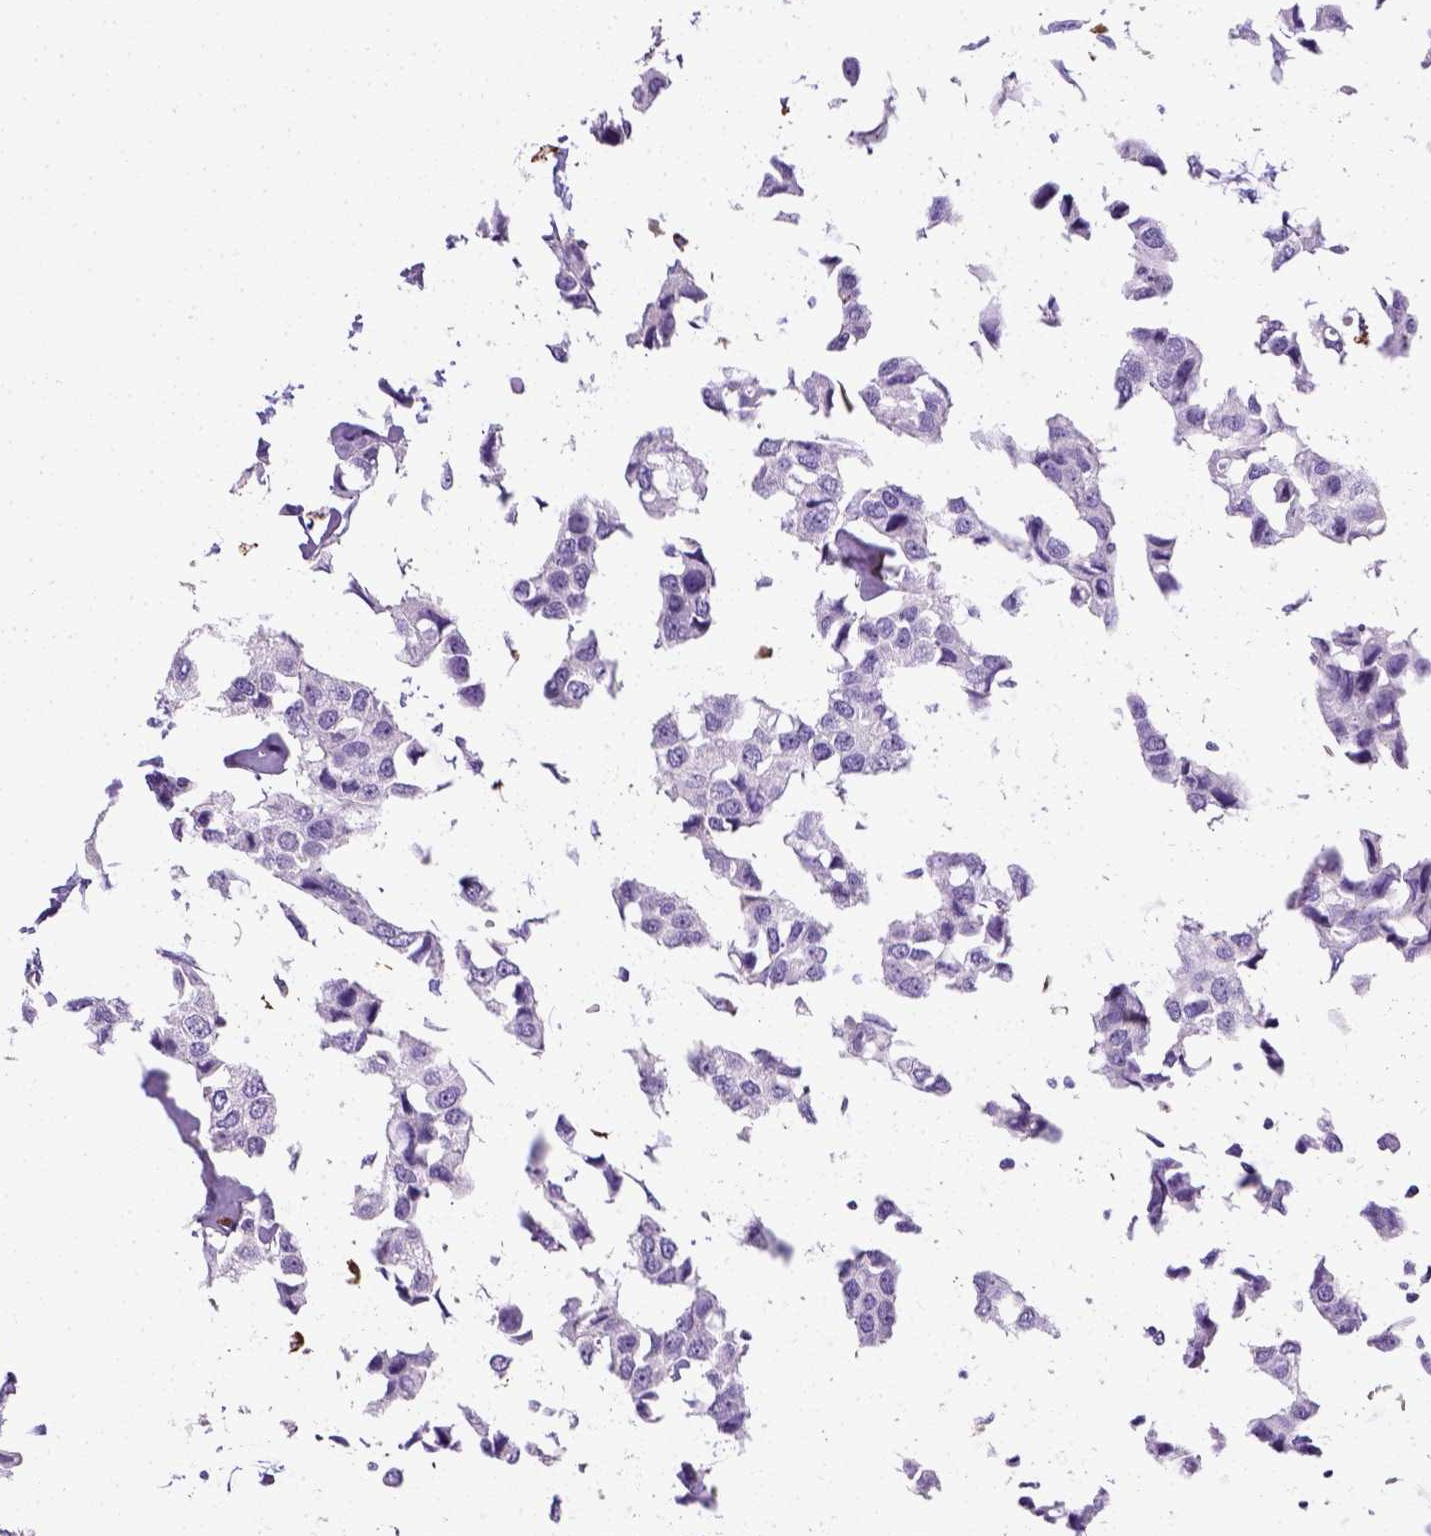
{"staining": {"intensity": "negative", "quantity": "none", "location": "none"}, "tissue": "breast cancer", "cell_type": "Tumor cells", "image_type": "cancer", "snomed": [{"axis": "morphology", "description": "Duct carcinoma"}, {"axis": "topography", "description": "Breast"}], "caption": "Infiltrating ductal carcinoma (breast) was stained to show a protein in brown. There is no significant expression in tumor cells.", "gene": "KRT71", "patient": {"sex": "female", "age": 80}}